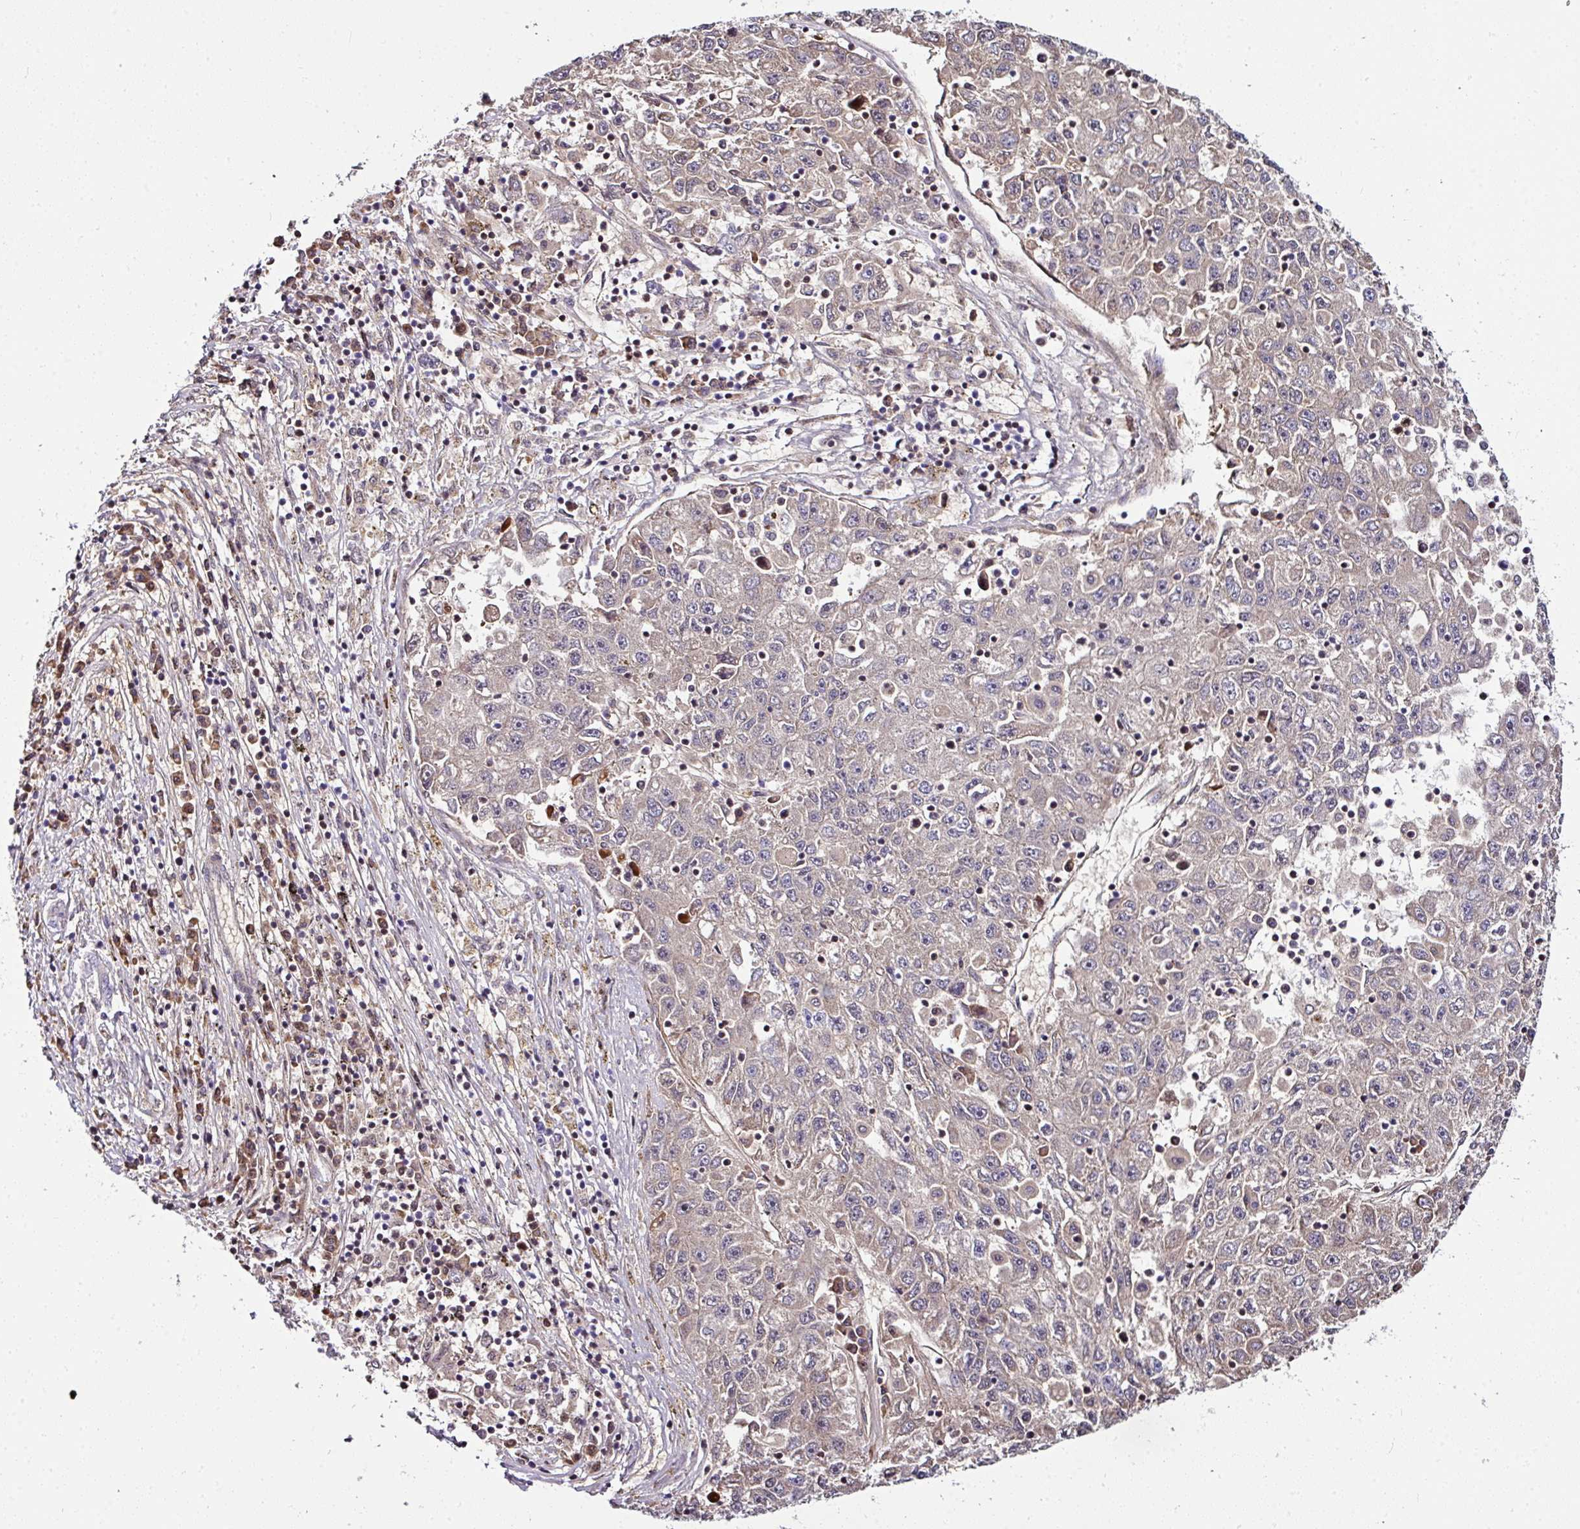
{"staining": {"intensity": "weak", "quantity": "<25%", "location": "cytoplasmic/membranous"}, "tissue": "liver cancer", "cell_type": "Tumor cells", "image_type": "cancer", "snomed": [{"axis": "morphology", "description": "Carcinoma, Hepatocellular, NOS"}, {"axis": "topography", "description": "Liver"}], "caption": "Immunohistochemistry photomicrograph of human liver hepatocellular carcinoma stained for a protein (brown), which reveals no positivity in tumor cells.", "gene": "NAPSA", "patient": {"sex": "male", "age": 49}}